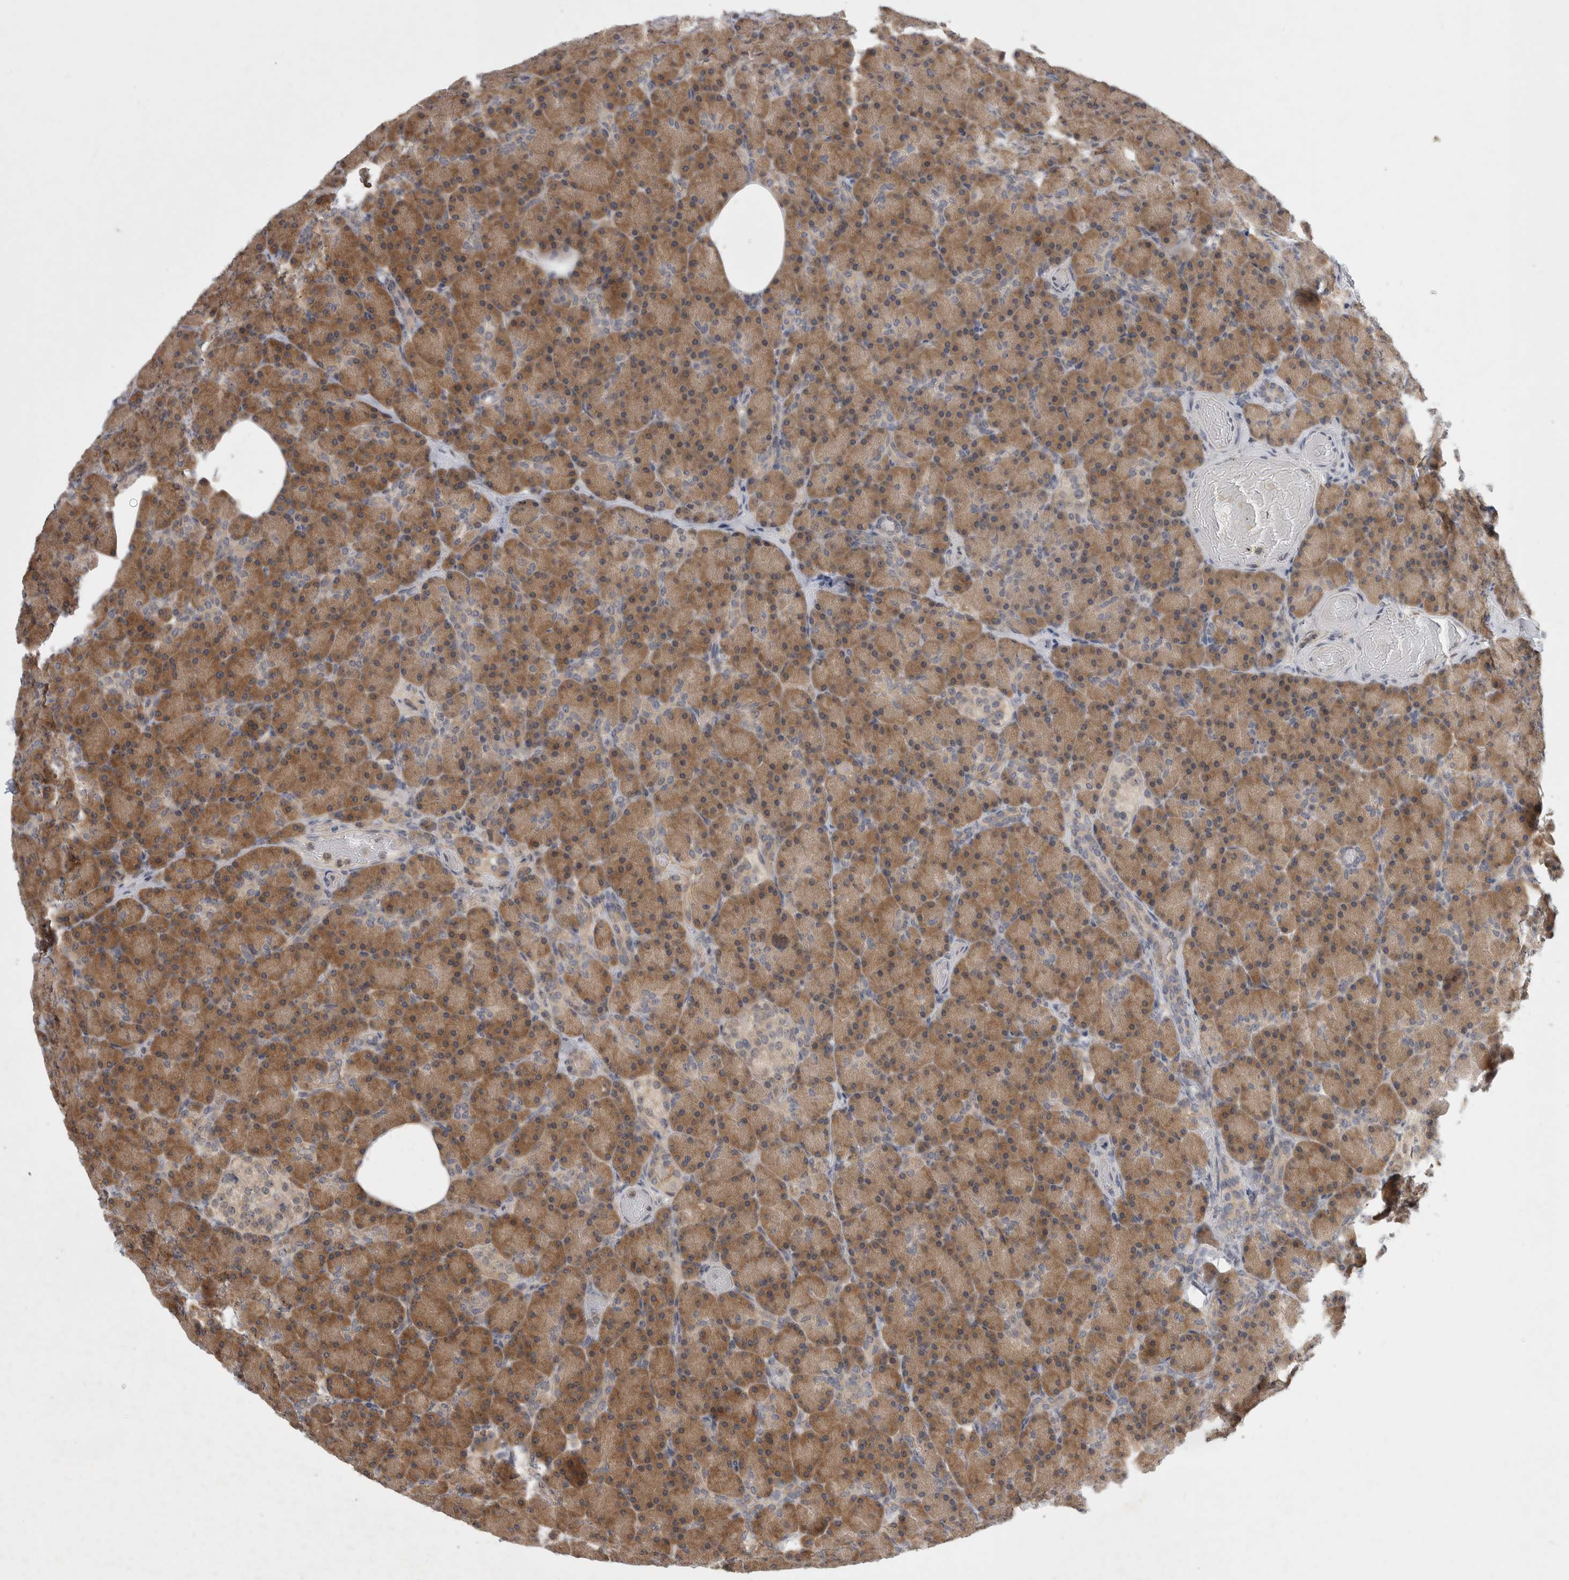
{"staining": {"intensity": "moderate", "quantity": ">75%", "location": "cytoplasmic/membranous"}, "tissue": "pancreas", "cell_type": "Exocrine glandular cells", "image_type": "normal", "snomed": [{"axis": "morphology", "description": "Normal tissue, NOS"}, {"axis": "topography", "description": "Pancreas"}], "caption": "Immunohistochemical staining of normal human pancreas reveals >75% levels of moderate cytoplasmic/membranous protein expression in about >75% of exocrine glandular cells. (Stains: DAB in brown, nuclei in blue, Microscopy: brightfield microscopy at high magnification).", "gene": "AASDHPPT", "patient": {"sex": "female", "age": 43}}